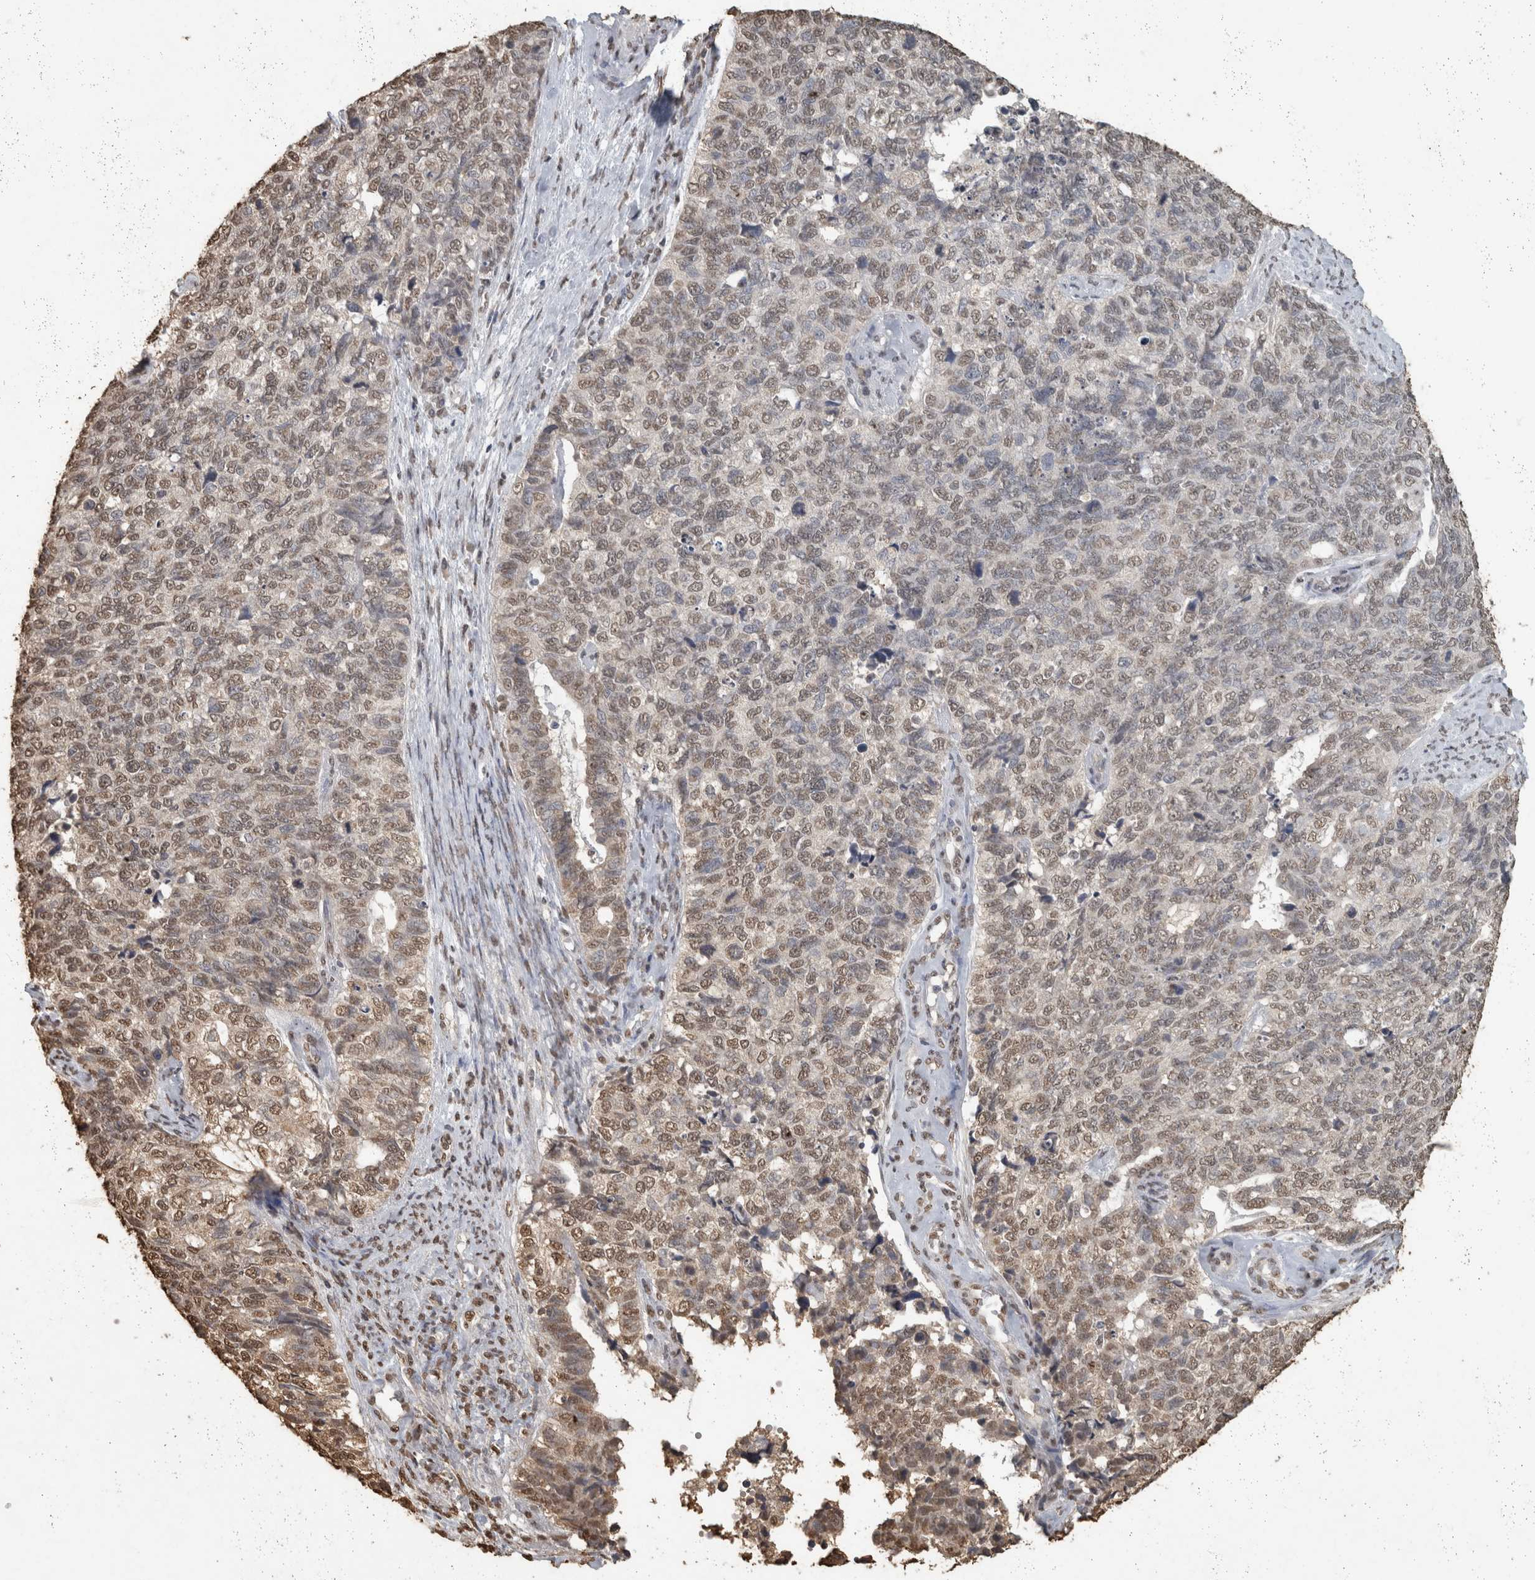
{"staining": {"intensity": "weak", "quantity": ">75%", "location": "nuclear"}, "tissue": "cervical cancer", "cell_type": "Tumor cells", "image_type": "cancer", "snomed": [{"axis": "morphology", "description": "Squamous cell carcinoma, NOS"}, {"axis": "topography", "description": "Cervix"}], "caption": "Protein expression analysis of cervical cancer displays weak nuclear positivity in approximately >75% of tumor cells. (Brightfield microscopy of DAB IHC at high magnification).", "gene": "HAND2", "patient": {"sex": "female", "age": 63}}